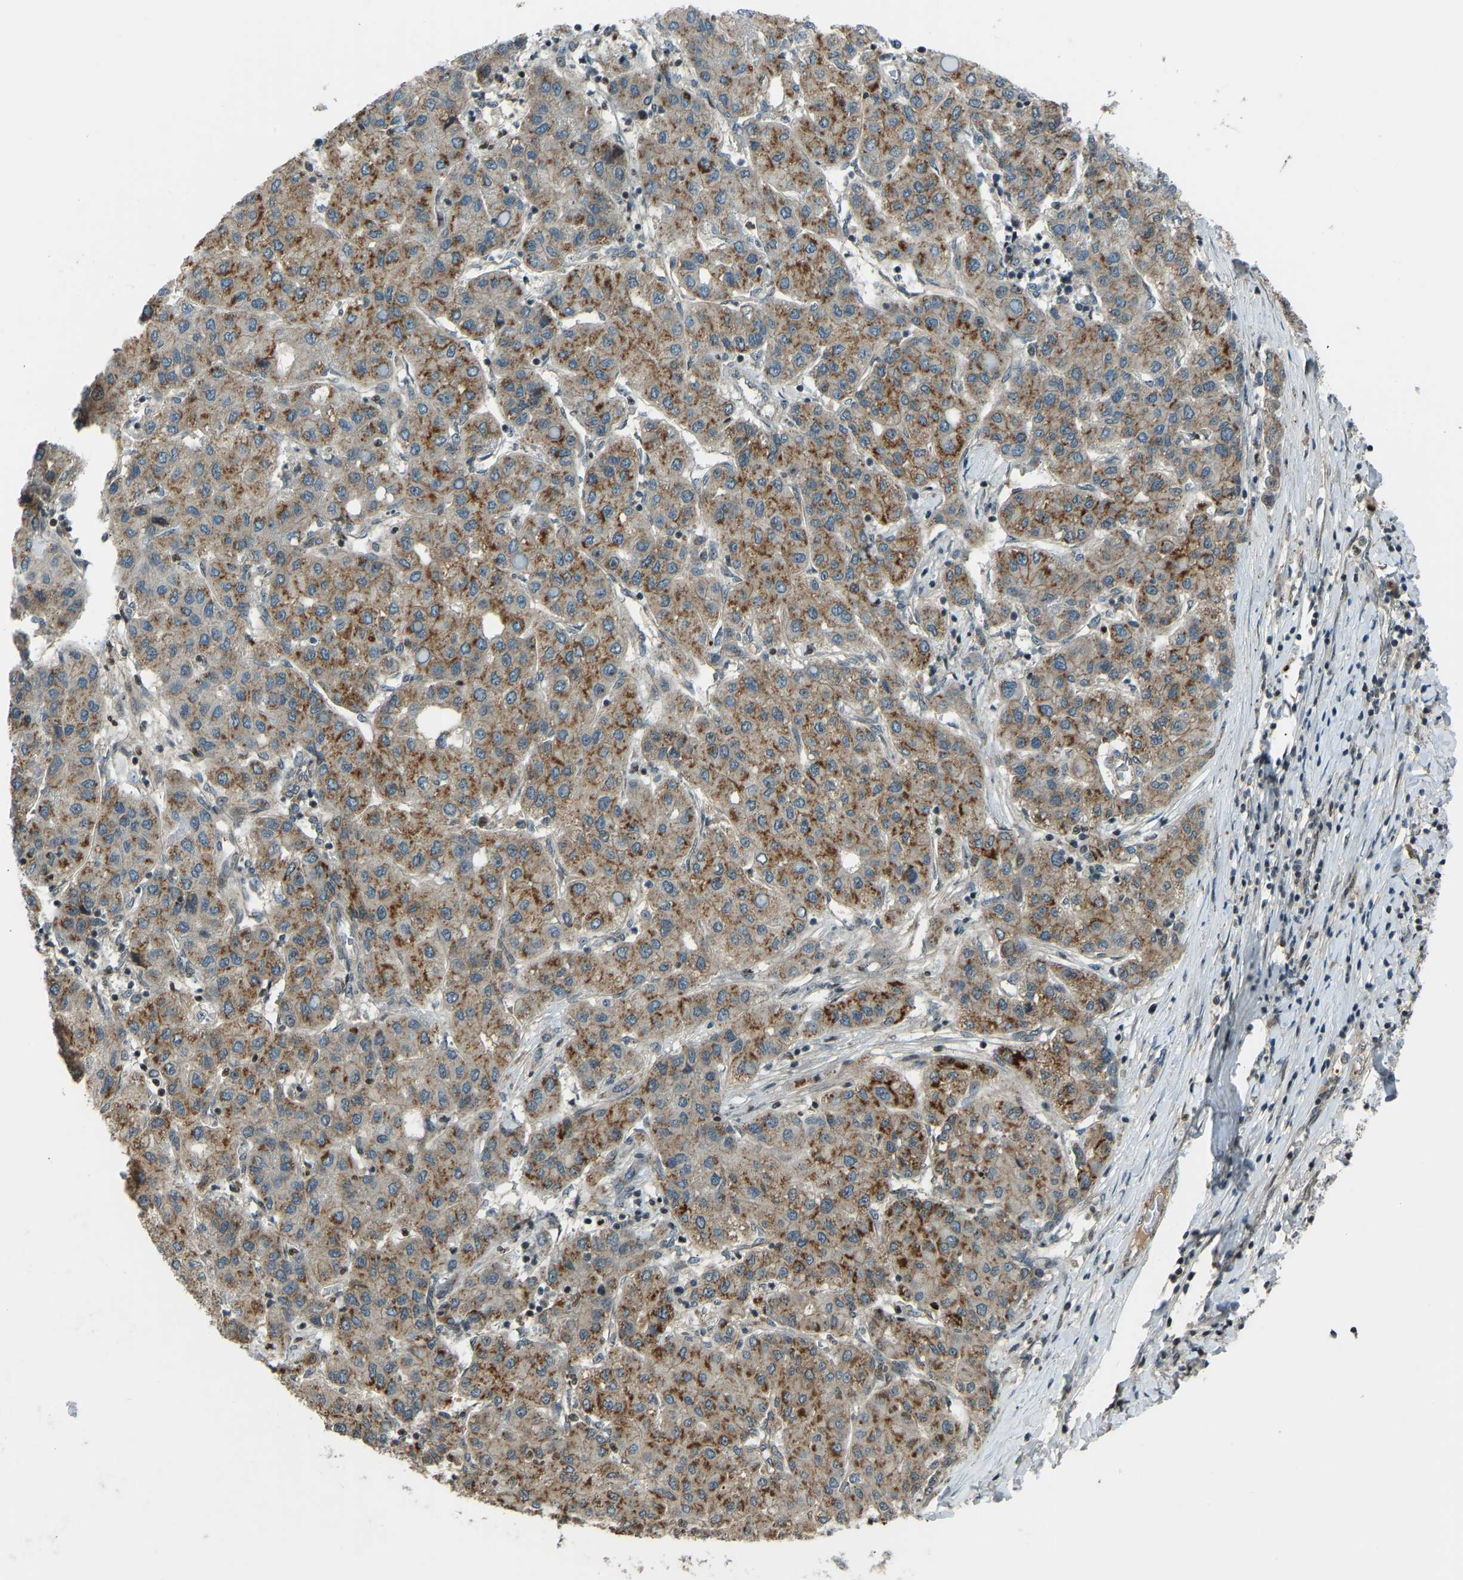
{"staining": {"intensity": "moderate", "quantity": ">75%", "location": "cytoplasmic/membranous"}, "tissue": "liver cancer", "cell_type": "Tumor cells", "image_type": "cancer", "snomed": [{"axis": "morphology", "description": "Carcinoma, Hepatocellular, NOS"}, {"axis": "topography", "description": "Liver"}], "caption": "An image of liver cancer (hepatocellular carcinoma) stained for a protein reveals moderate cytoplasmic/membranous brown staining in tumor cells.", "gene": "SVOPL", "patient": {"sex": "male", "age": 65}}